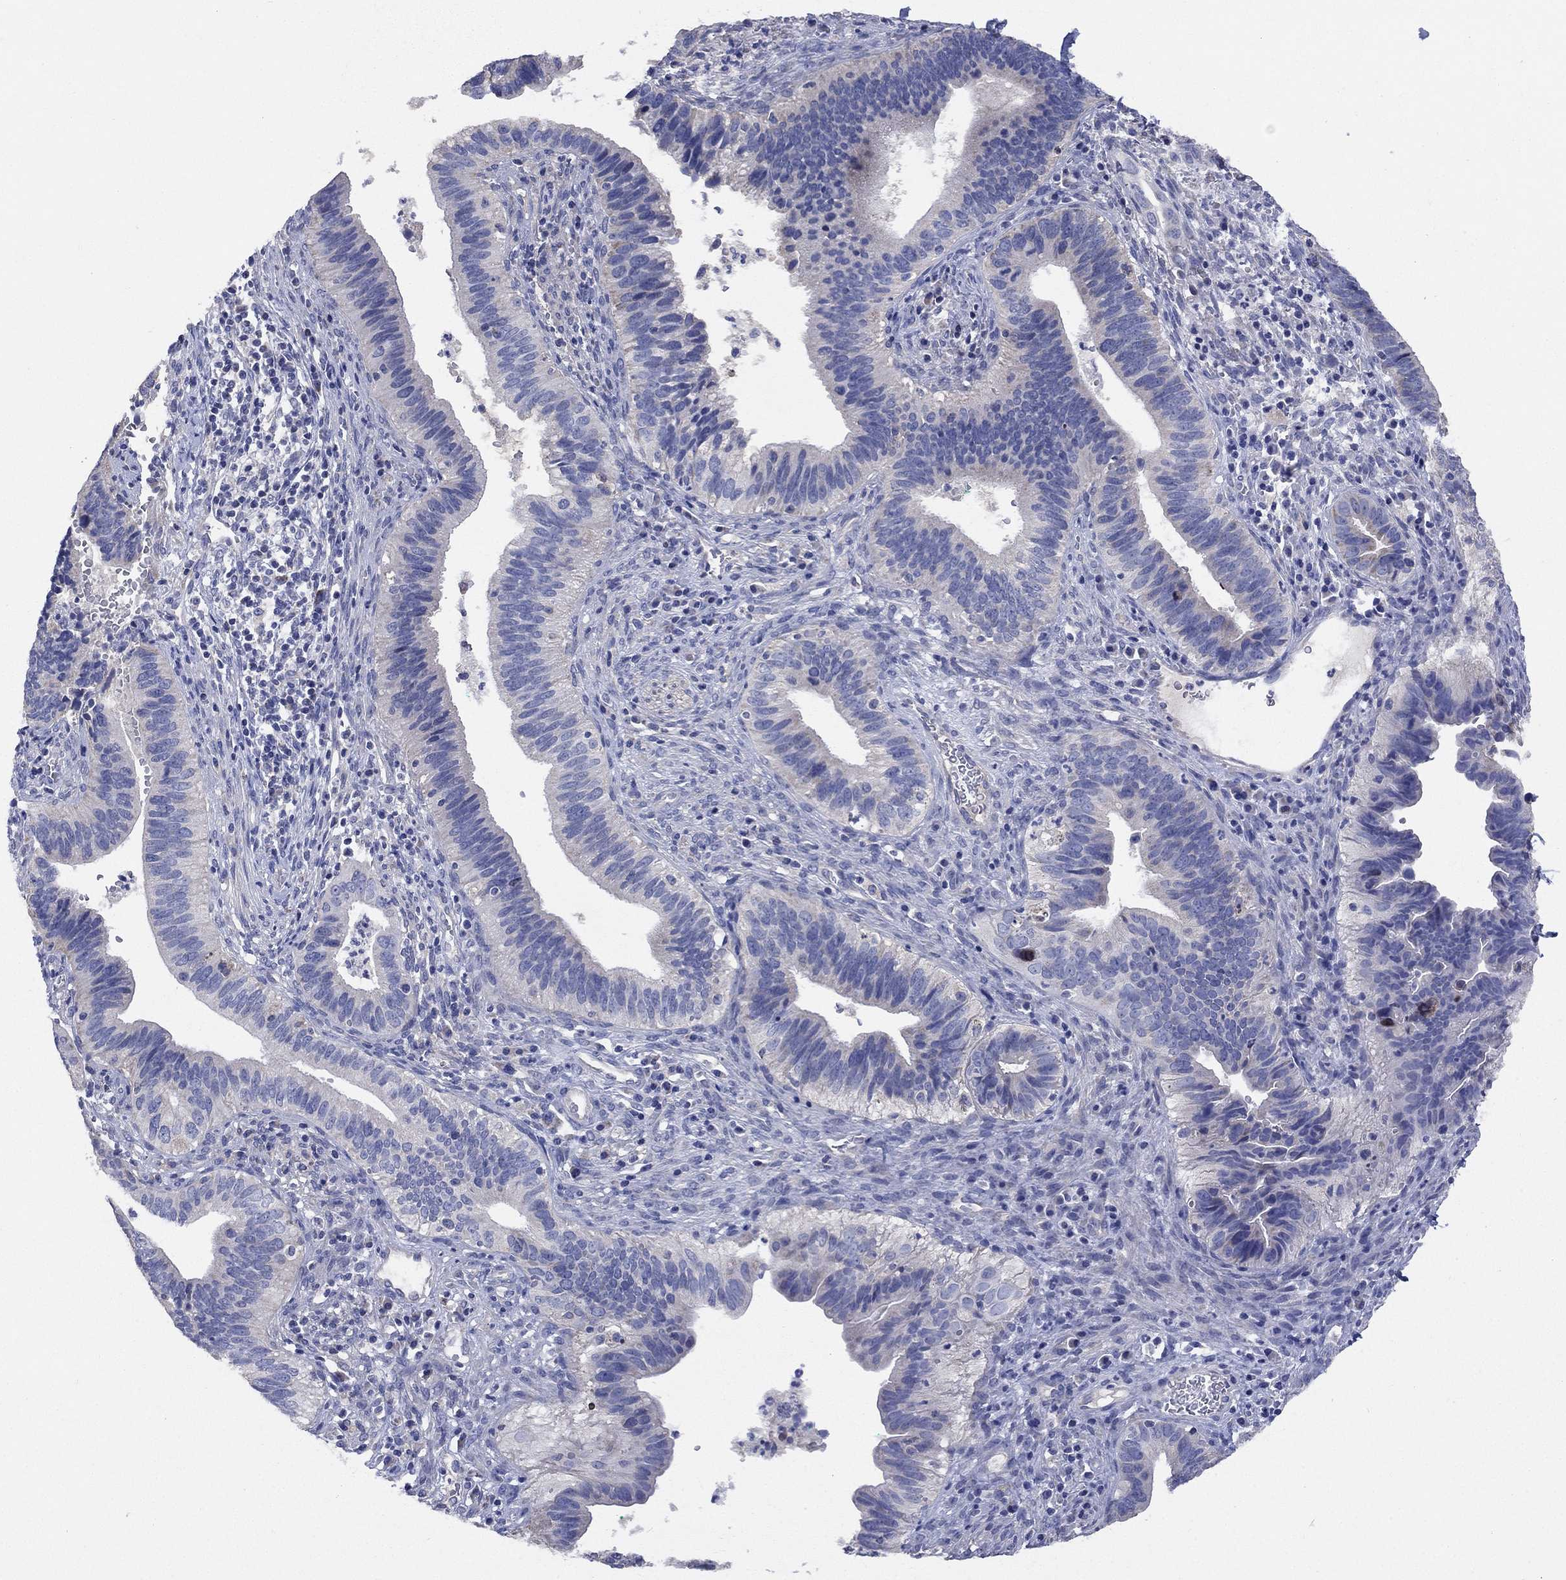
{"staining": {"intensity": "negative", "quantity": "none", "location": "none"}, "tissue": "cervical cancer", "cell_type": "Tumor cells", "image_type": "cancer", "snomed": [{"axis": "morphology", "description": "Adenocarcinoma, NOS"}, {"axis": "topography", "description": "Cervix"}], "caption": "Protein analysis of cervical adenocarcinoma demonstrates no significant staining in tumor cells. The staining is performed using DAB brown chromogen with nuclei counter-stained in using hematoxylin.", "gene": "CLVS1", "patient": {"sex": "female", "age": 42}}